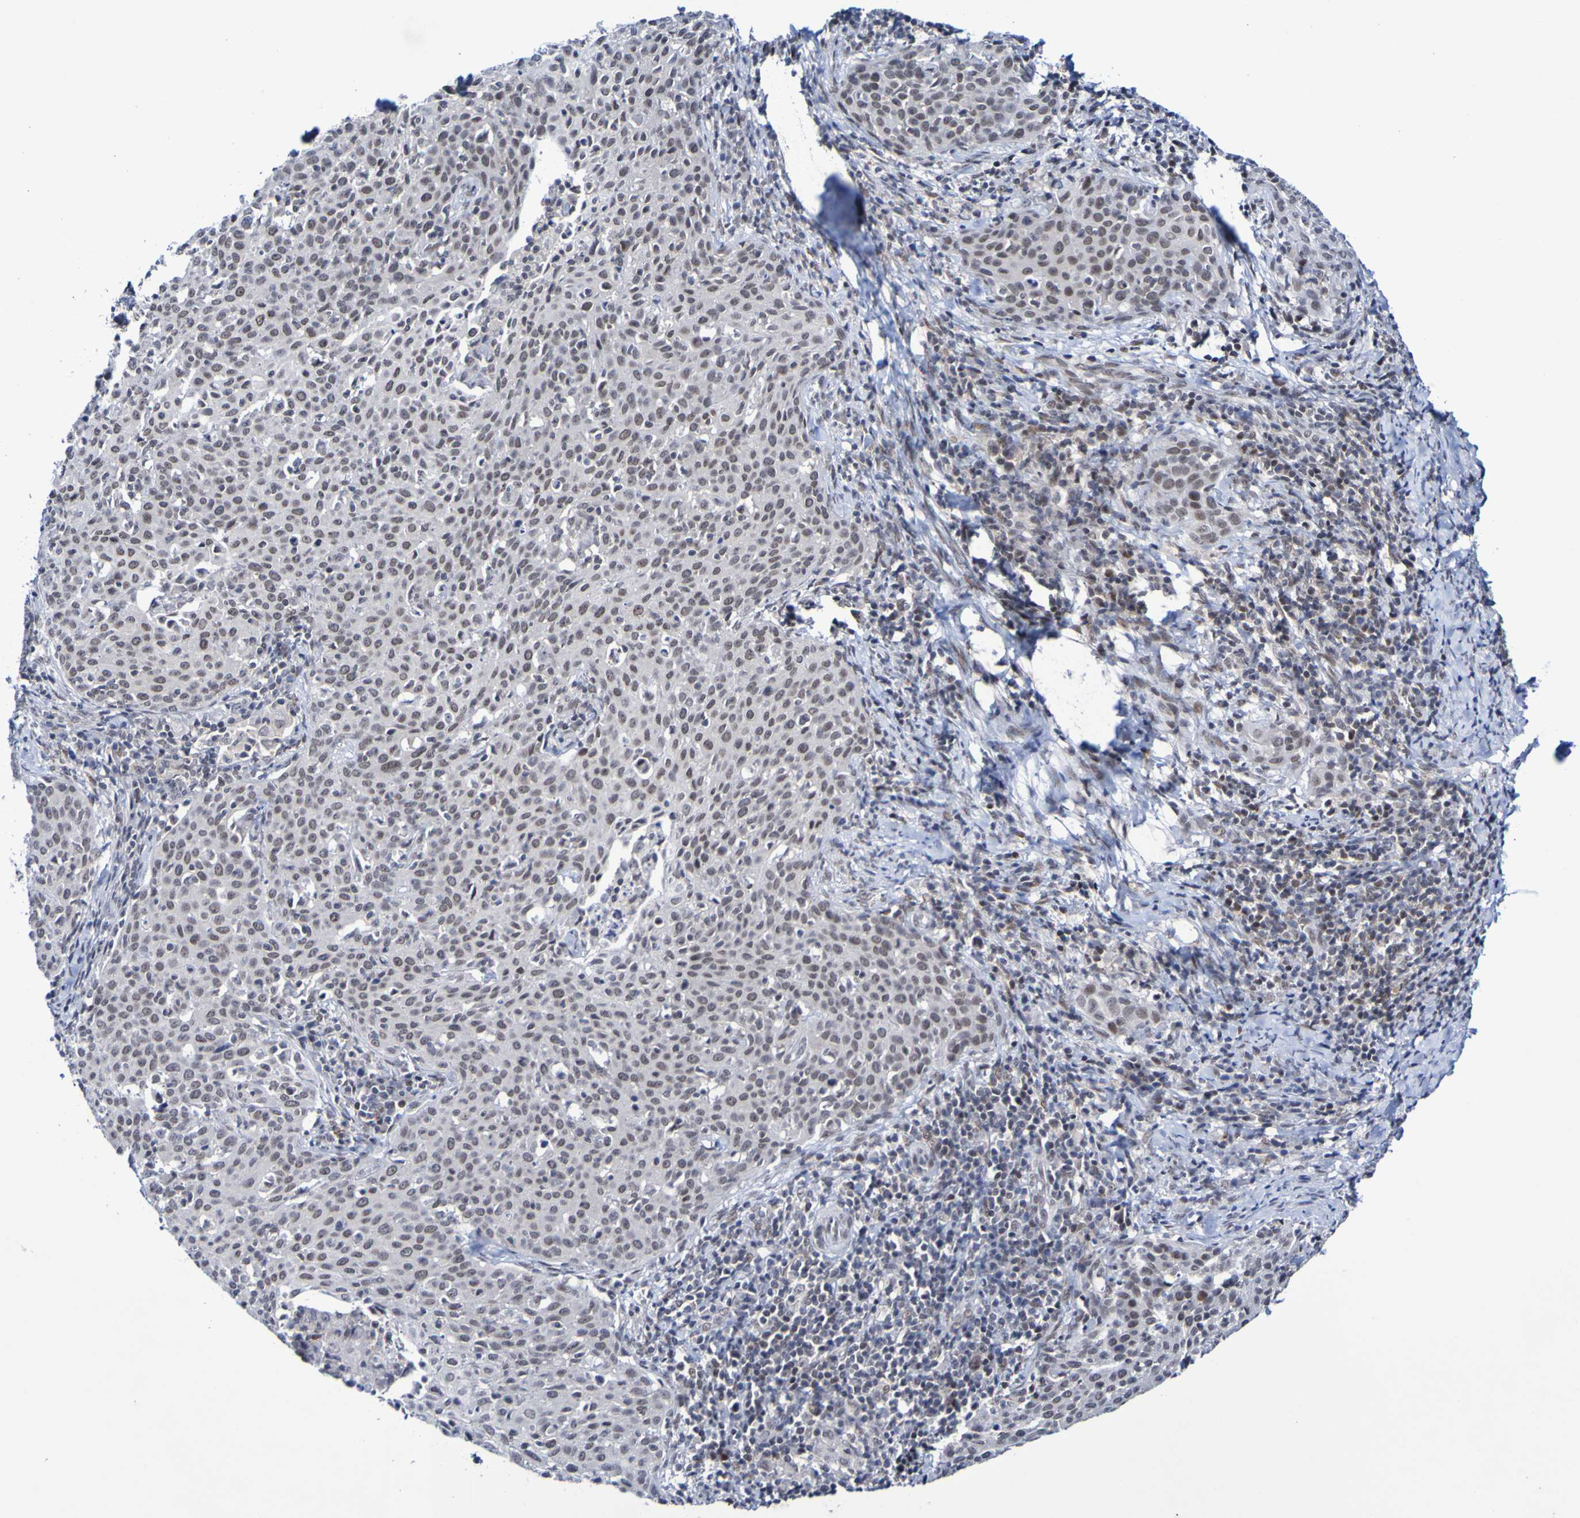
{"staining": {"intensity": "moderate", "quantity": "25%-75%", "location": "nuclear"}, "tissue": "cervical cancer", "cell_type": "Tumor cells", "image_type": "cancer", "snomed": [{"axis": "morphology", "description": "Squamous cell carcinoma, NOS"}, {"axis": "topography", "description": "Cervix"}], "caption": "DAB immunohistochemical staining of cervical cancer (squamous cell carcinoma) exhibits moderate nuclear protein expression in approximately 25%-75% of tumor cells. (Brightfield microscopy of DAB IHC at high magnification).", "gene": "PCGF1", "patient": {"sex": "female", "age": 38}}